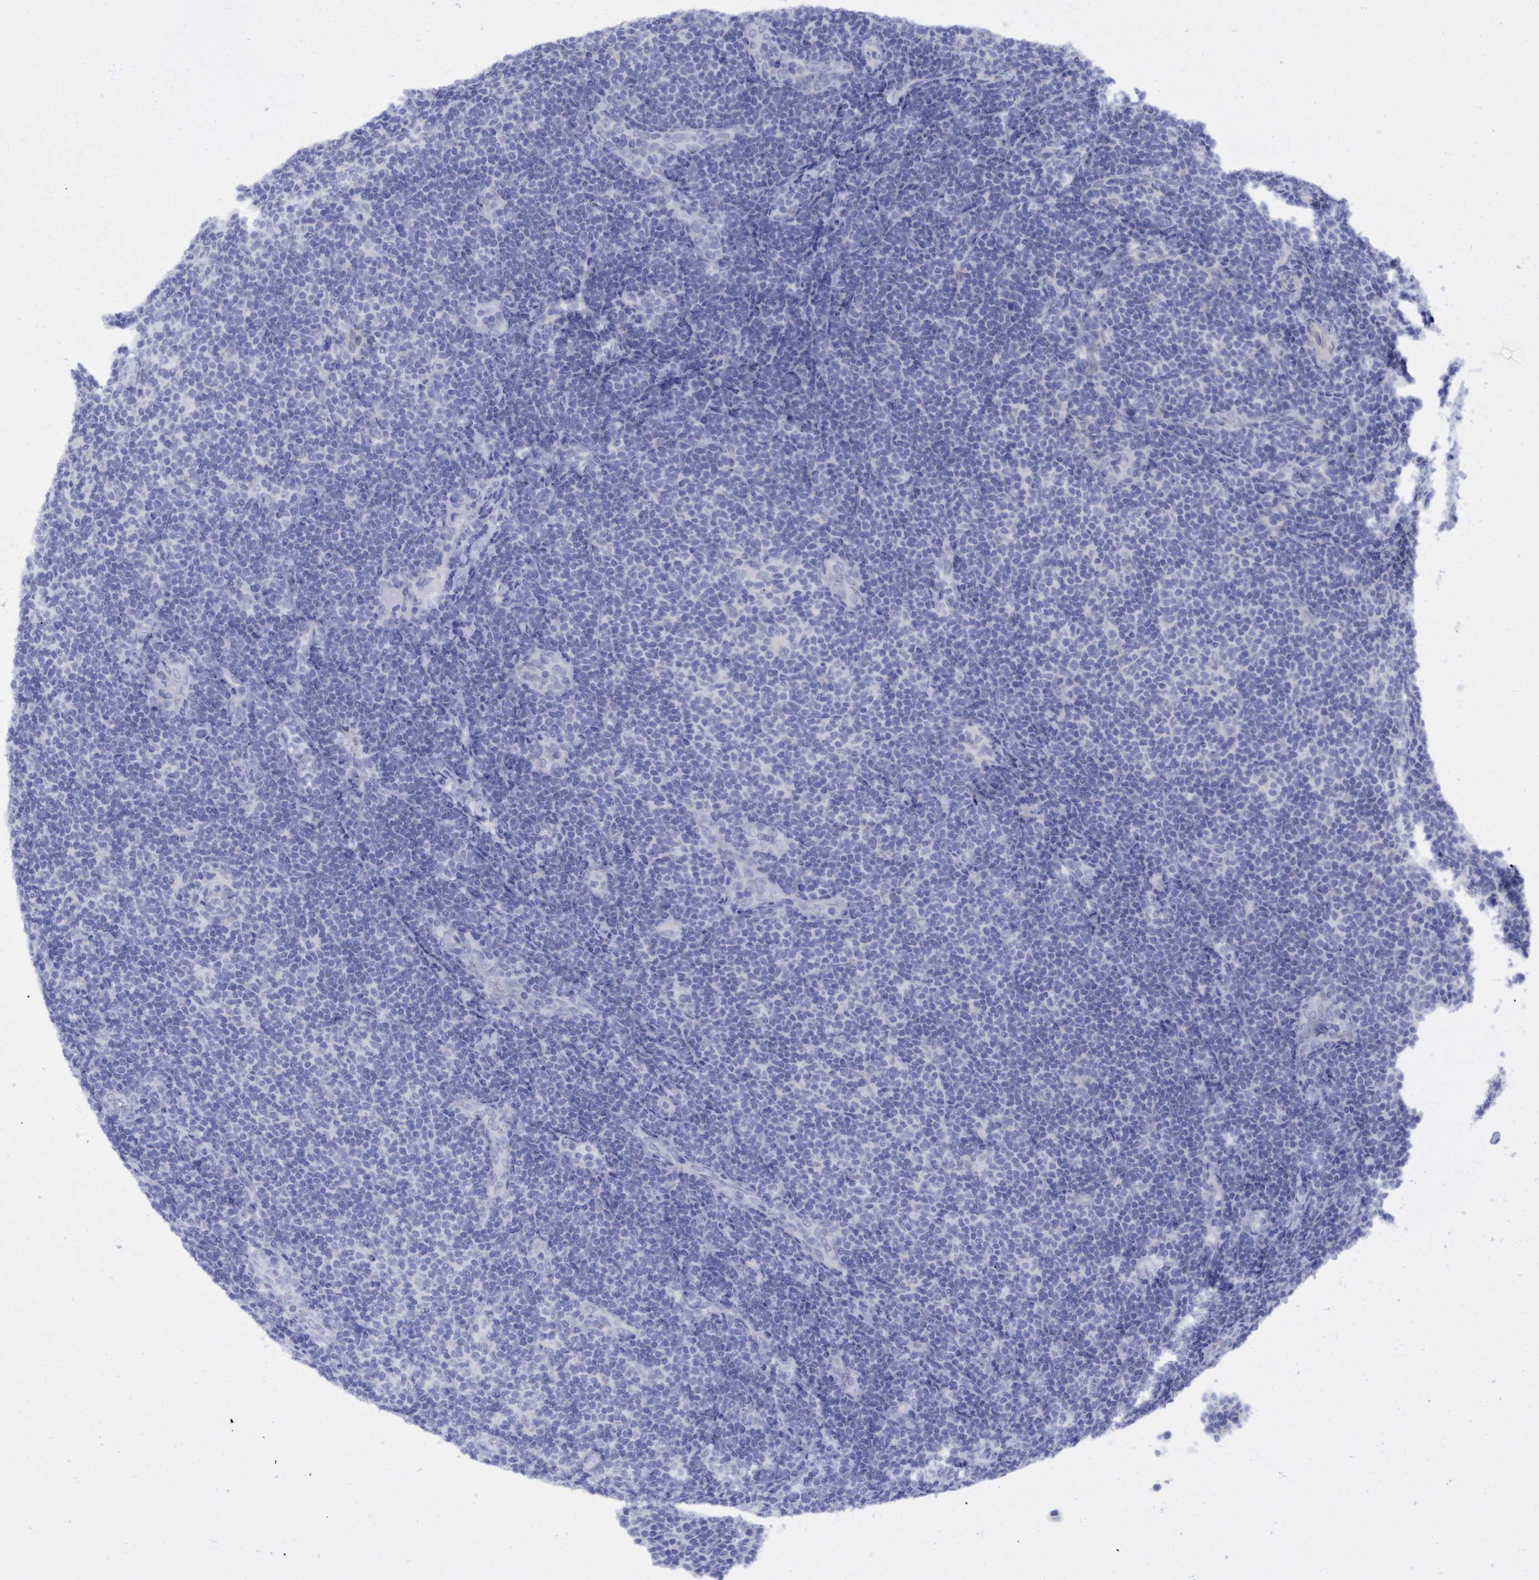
{"staining": {"intensity": "negative", "quantity": "none", "location": "none"}, "tissue": "lymphoma", "cell_type": "Tumor cells", "image_type": "cancer", "snomed": [{"axis": "morphology", "description": "Malignant lymphoma, non-Hodgkin's type, Low grade"}, {"axis": "topography", "description": "Lymph node"}], "caption": "This image is of malignant lymphoma, non-Hodgkin's type (low-grade) stained with immunohistochemistry to label a protein in brown with the nuclei are counter-stained blue. There is no positivity in tumor cells.", "gene": "SSTR3", "patient": {"sex": "male", "age": 83}}